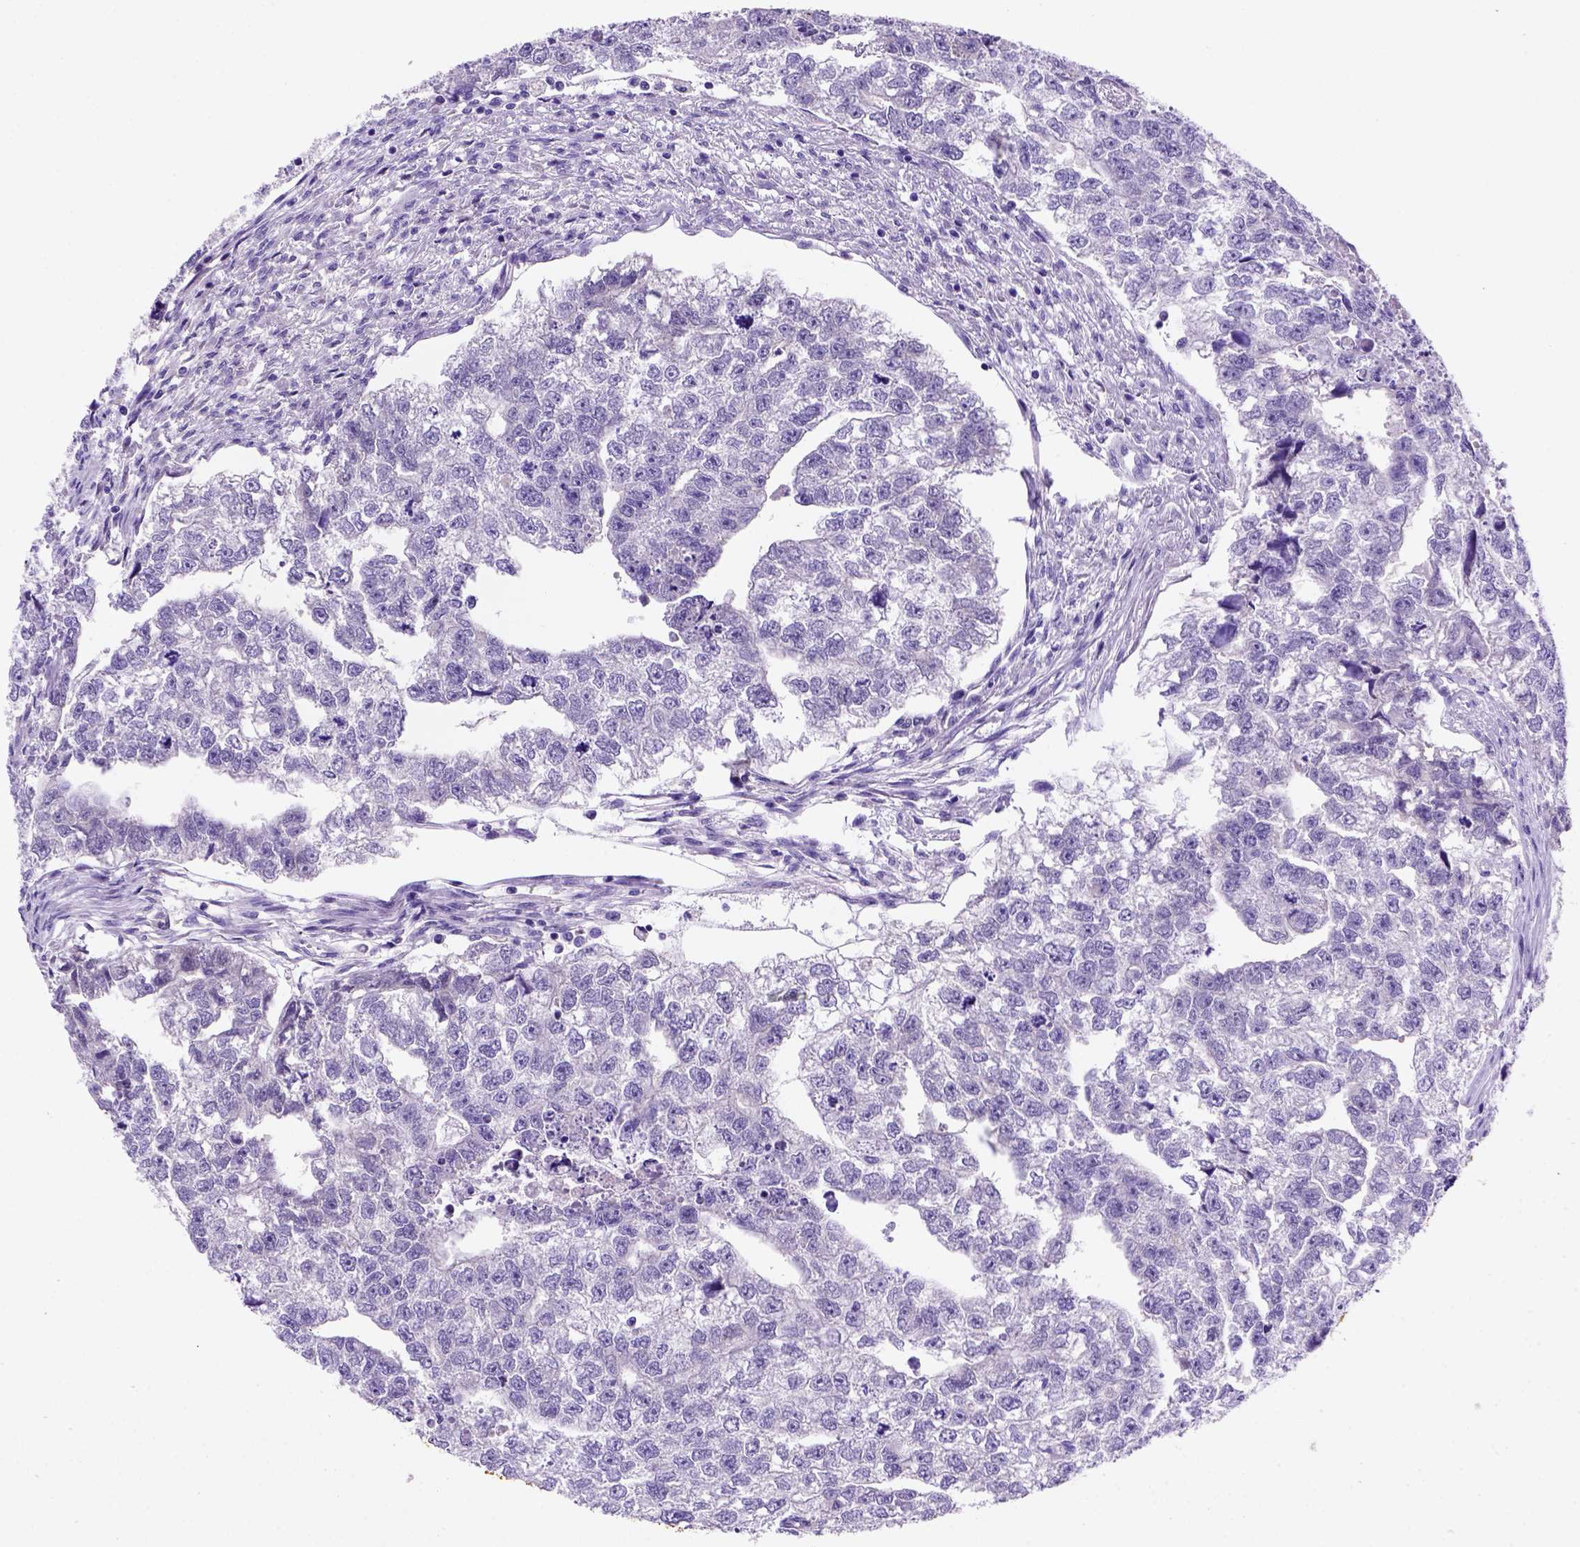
{"staining": {"intensity": "negative", "quantity": "none", "location": "none"}, "tissue": "testis cancer", "cell_type": "Tumor cells", "image_type": "cancer", "snomed": [{"axis": "morphology", "description": "Carcinoma, Embryonal, NOS"}, {"axis": "morphology", "description": "Teratoma, malignant, NOS"}, {"axis": "topography", "description": "Testis"}], "caption": "High magnification brightfield microscopy of teratoma (malignant) (testis) stained with DAB (3,3'-diaminobenzidine) (brown) and counterstained with hematoxylin (blue): tumor cells show no significant staining.", "gene": "FAM81B", "patient": {"sex": "male", "age": 44}}